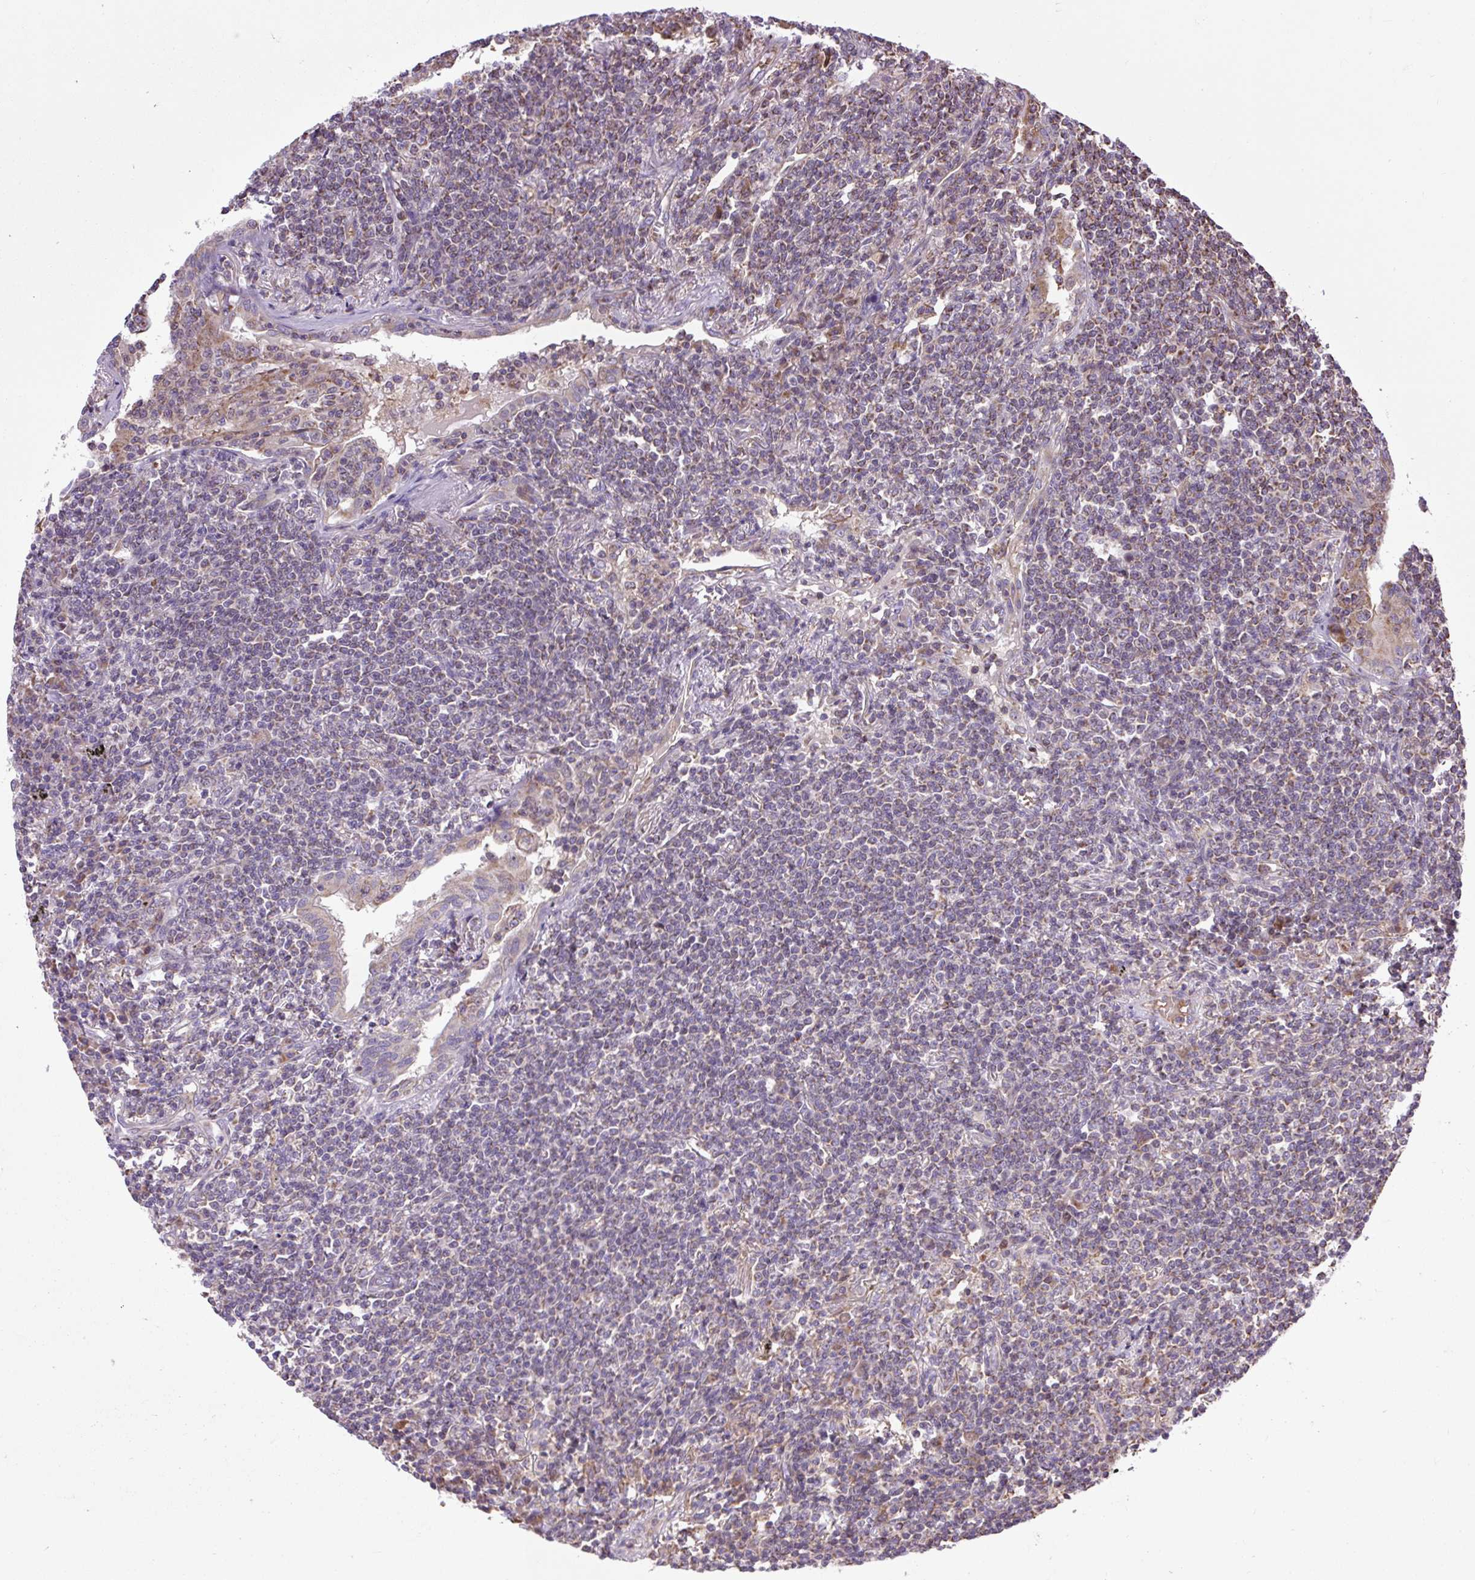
{"staining": {"intensity": "weak", "quantity": "<25%", "location": "cytoplasmic/membranous"}, "tissue": "lymphoma", "cell_type": "Tumor cells", "image_type": "cancer", "snomed": [{"axis": "morphology", "description": "Malignant lymphoma, non-Hodgkin's type, Low grade"}, {"axis": "topography", "description": "Lung"}], "caption": "This is an IHC histopathology image of low-grade malignant lymphoma, non-Hodgkin's type. There is no positivity in tumor cells.", "gene": "PLCG1", "patient": {"sex": "female", "age": 71}}